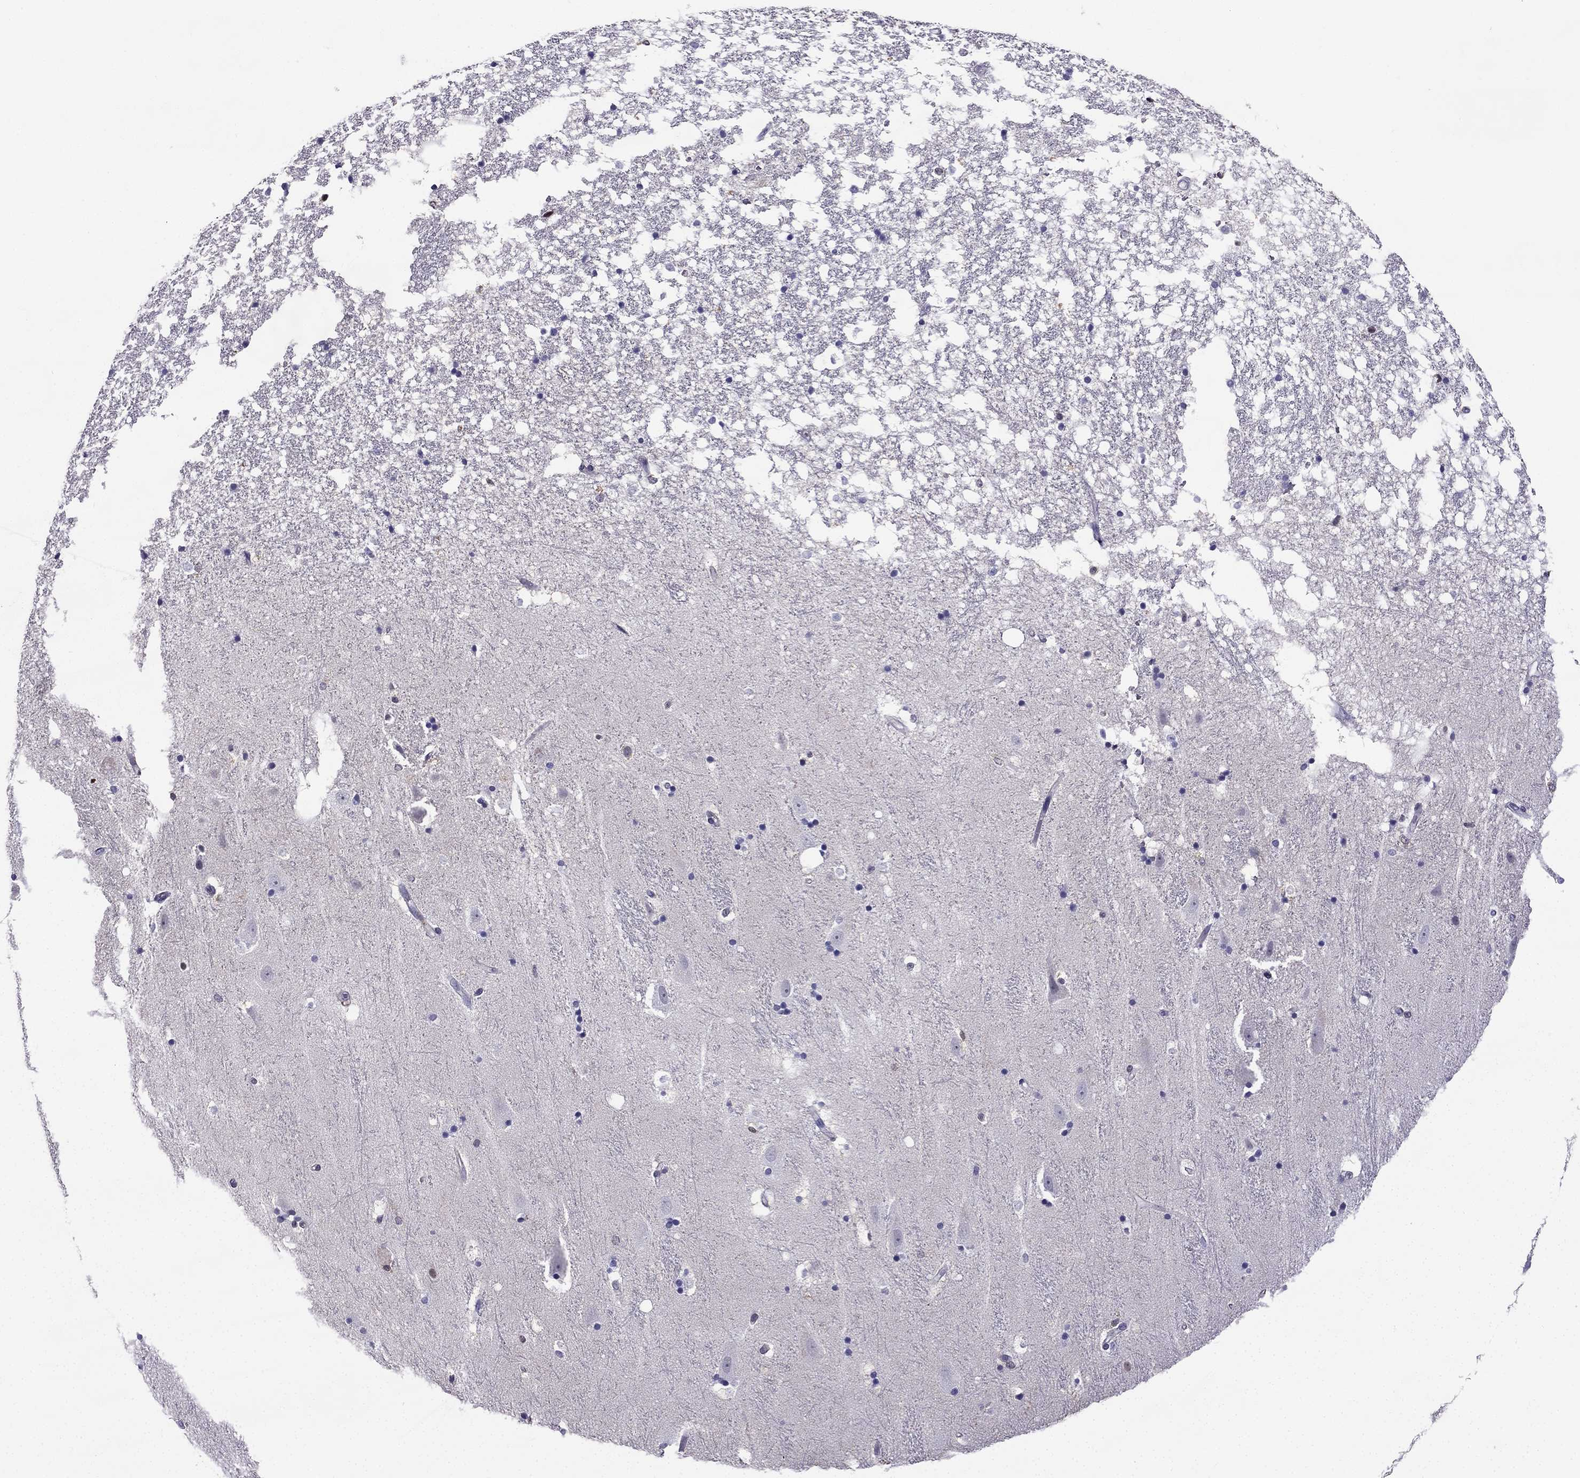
{"staining": {"intensity": "moderate", "quantity": "<25%", "location": "cytoplasmic/membranous"}, "tissue": "hippocampus", "cell_type": "Glial cells", "image_type": "normal", "snomed": [{"axis": "morphology", "description": "Normal tissue, NOS"}, {"axis": "topography", "description": "Hippocampus"}], "caption": "Protein analysis of benign hippocampus exhibits moderate cytoplasmic/membranous expression in approximately <25% of glial cells. (Stains: DAB (3,3'-diaminobenzidine) in brown, nuclei in blue, Microscopy: brightfield microscopy at high magnification).", "gene": "CCK", "patient": {"sex": "male", "age": 49}}